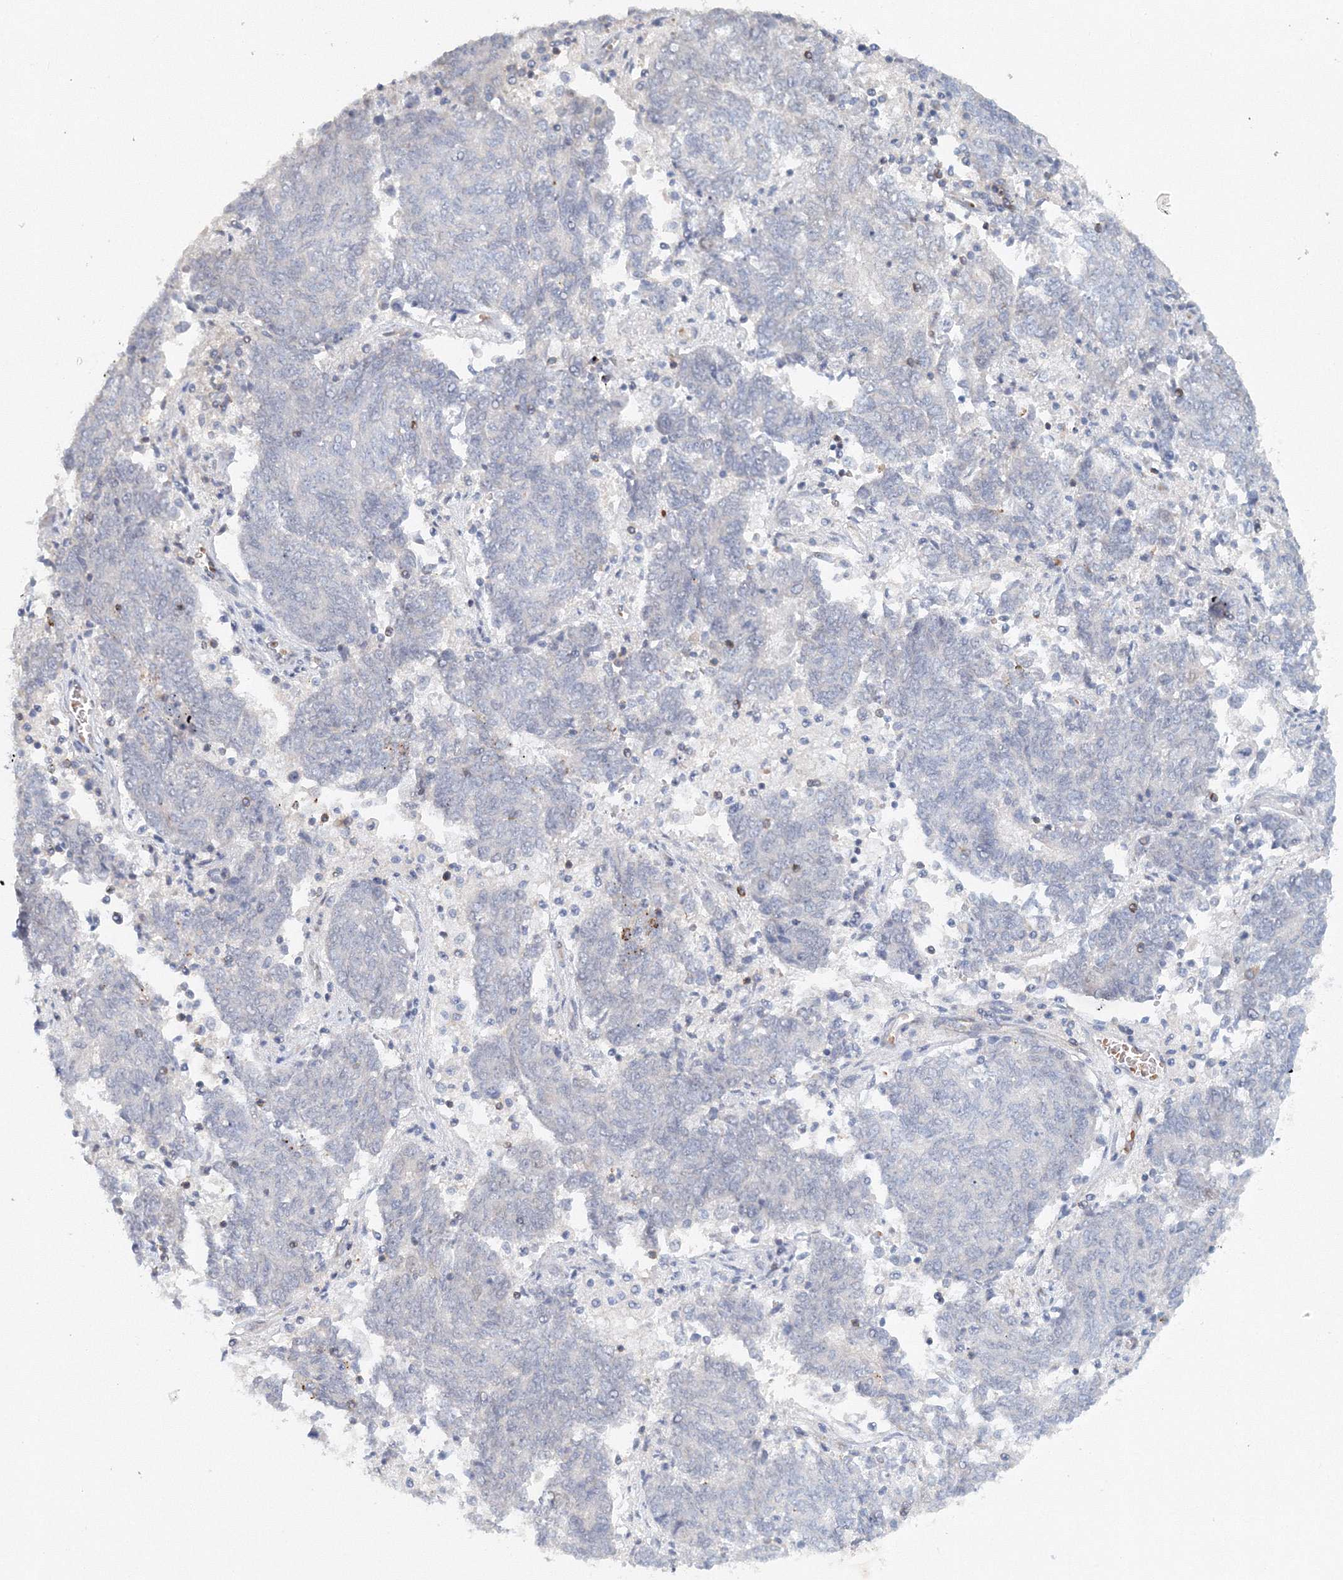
{"staining": {"intensity": "negative", "quantity": "none", "location": "none"}, "tissue": "endometrial cancer", "cell_type": "Tumor cells", "image_type": "cancer", "snomed": [{"axis": "morphology", "description": "Adenocarcinoma, NOS"}, {"axis": "topography", "description": "Endometrium"}], "caption": "Tumor cells are negative for brown protein staining in endometrial cancer.", "gene": "SH3BP5", "patient": {"sex": "female", "age": 80}}